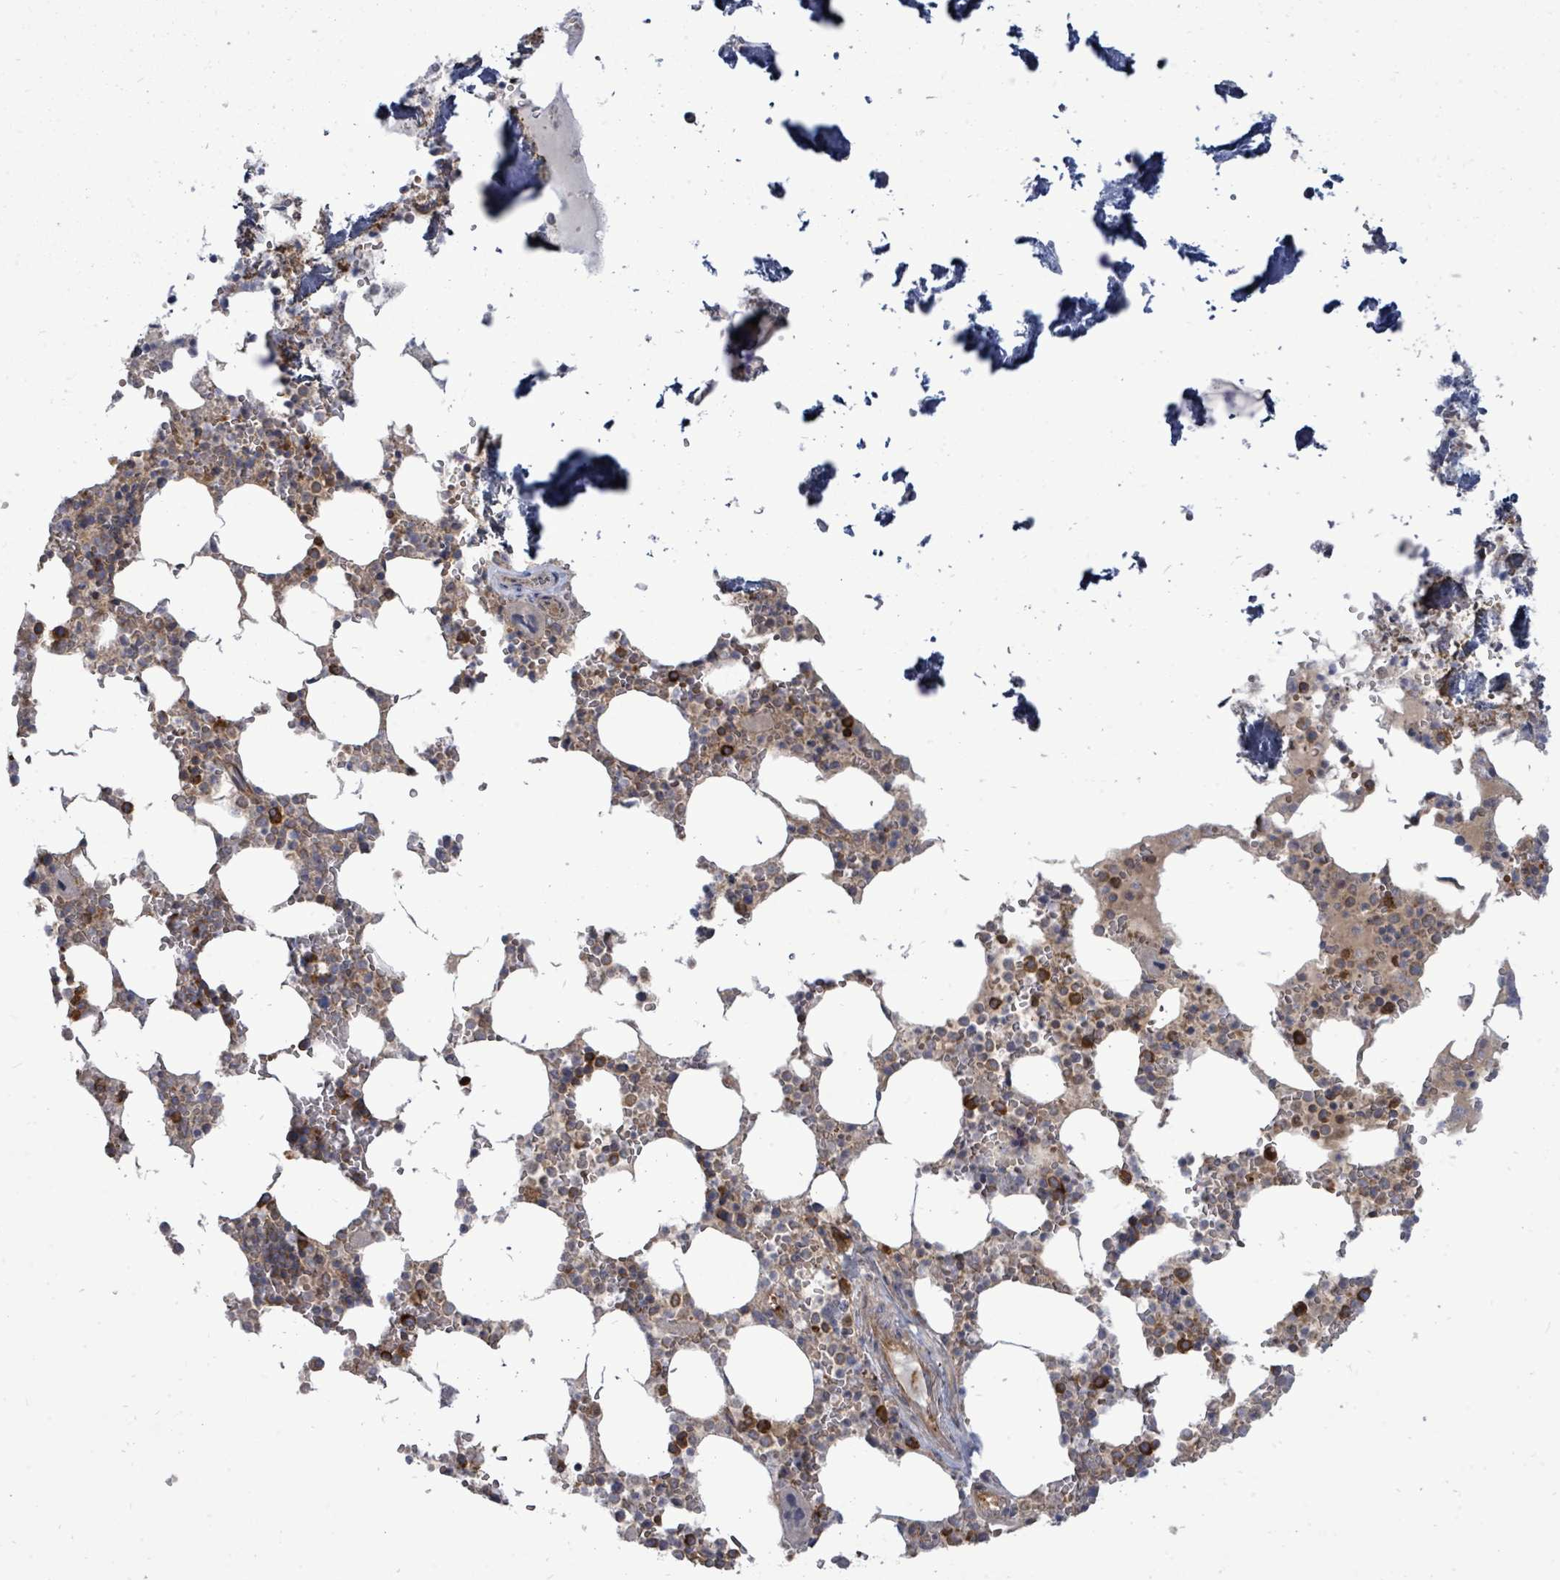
{"staining": {"intensity": "moderate", "quantity": "<25%", "location": "cytoplasmic/membranous"}, "tissue": "bone marrow", "cell_type": "Hematopoietic cells", "image_type": "normal", "snomed": [{"axis": "morphology", "description": "Normal tissue, NOS"}, {"axis": "topography", "description": "Bone marrow"}], "caption": "Hematopoietic cells demonstrate low levels of moderate cytoplasmic/membranous staining in about <25% of cells in benign bone marrow.", "gene": "EIF3CL", "patient": {"sex": "male", "age": 64}}